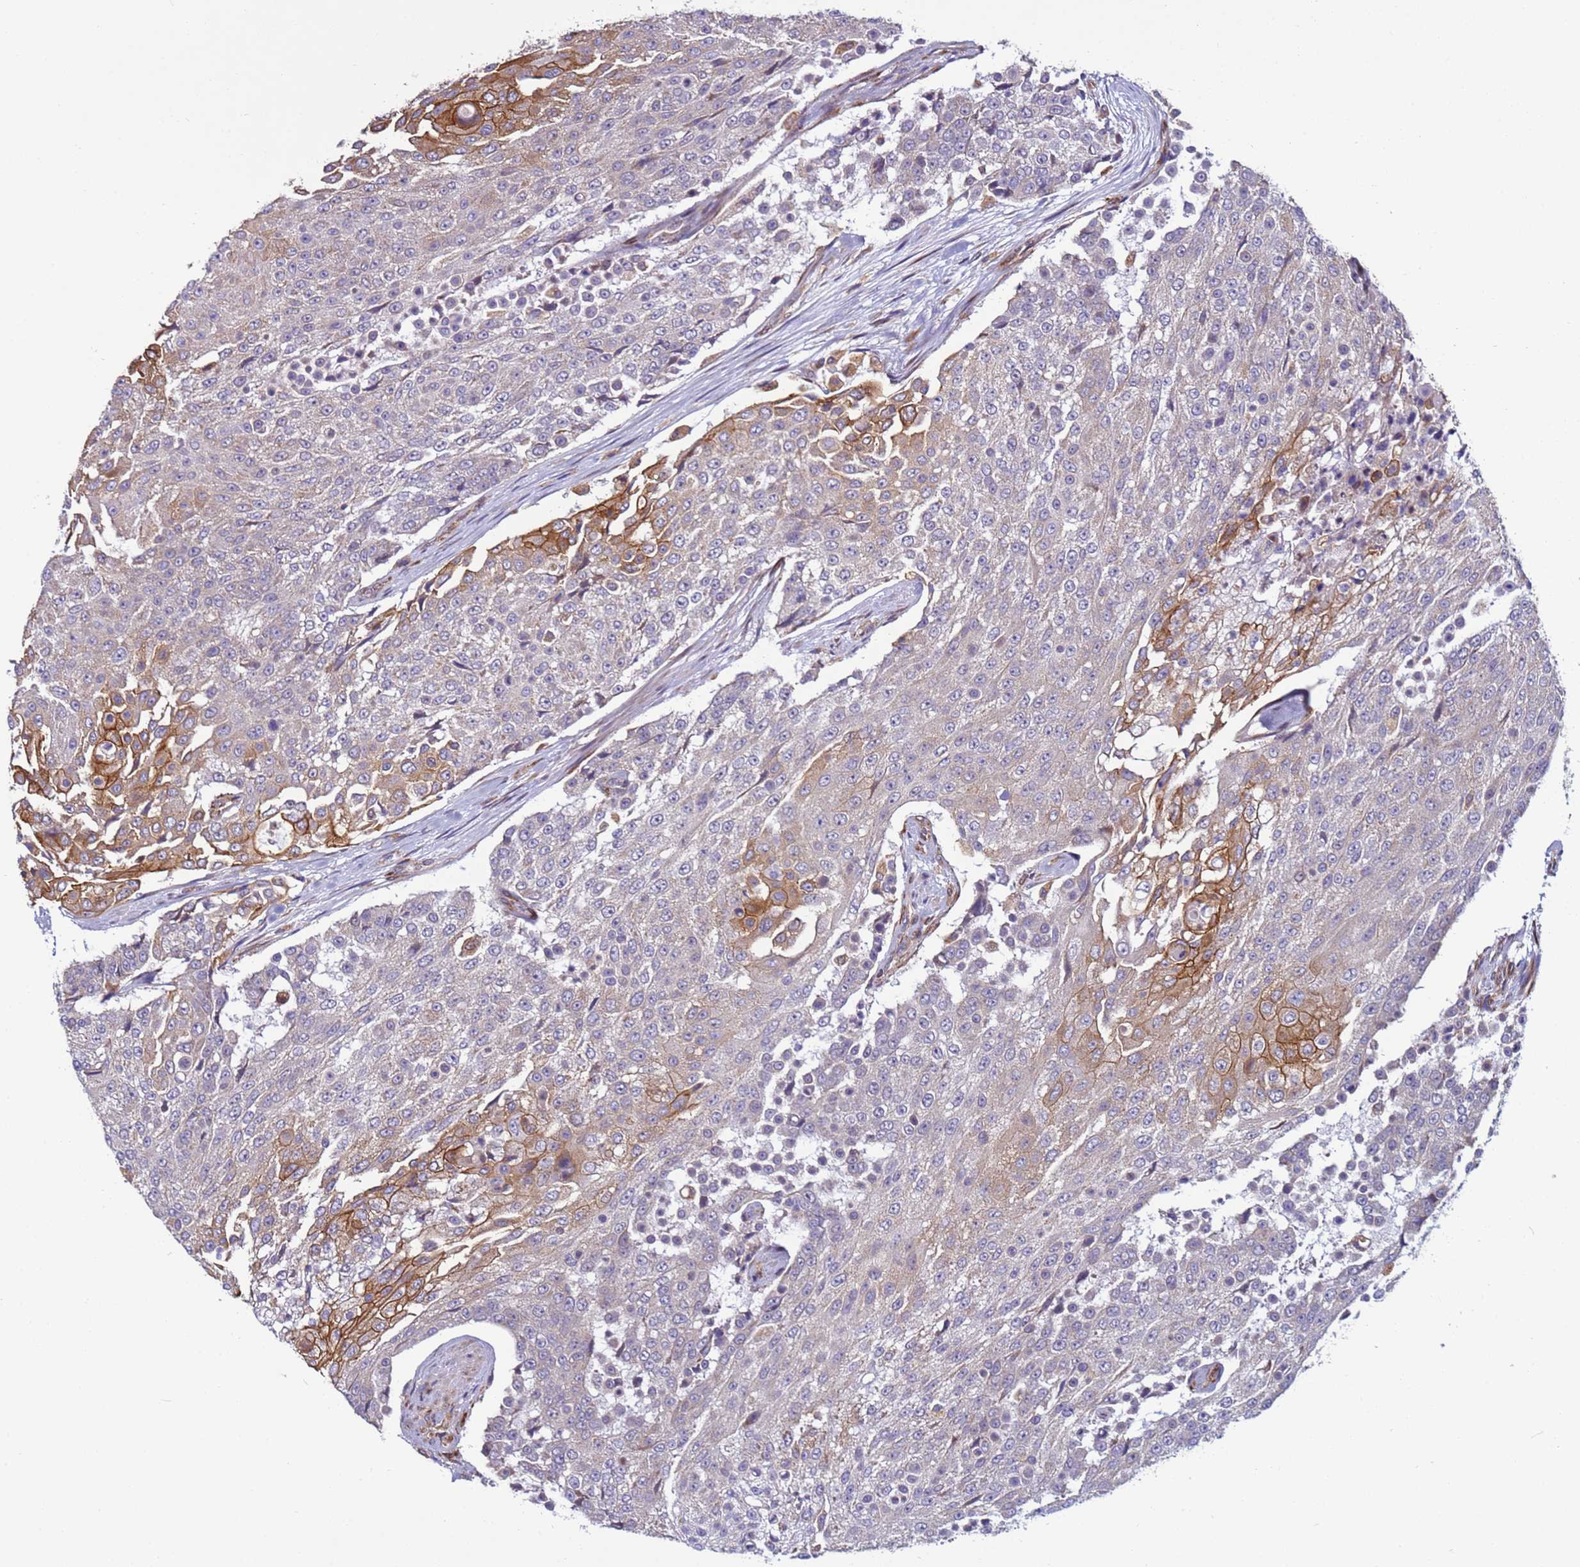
{"staining": {"intensity": "moderate", "quantity": "<25%", "location": "cytoplasmic/membranous"}, "tissue": "urothelial cancer", "cell_type": "Tumor cells", "image_type": "cancer", "snomed": [{"axis": "morphology", "description": "Urothelial carcinoma, High grade"}, {"axis": "topography", "description": "Urinary bladder"}], "caption": "Protein staining demonstrates moderate cytoplasmic/membranous expression in approximately <25% of tumor cells in urothelial cancer.", "gene": "MCRIP1", "patient": {"sex": "female", "age": 63}}